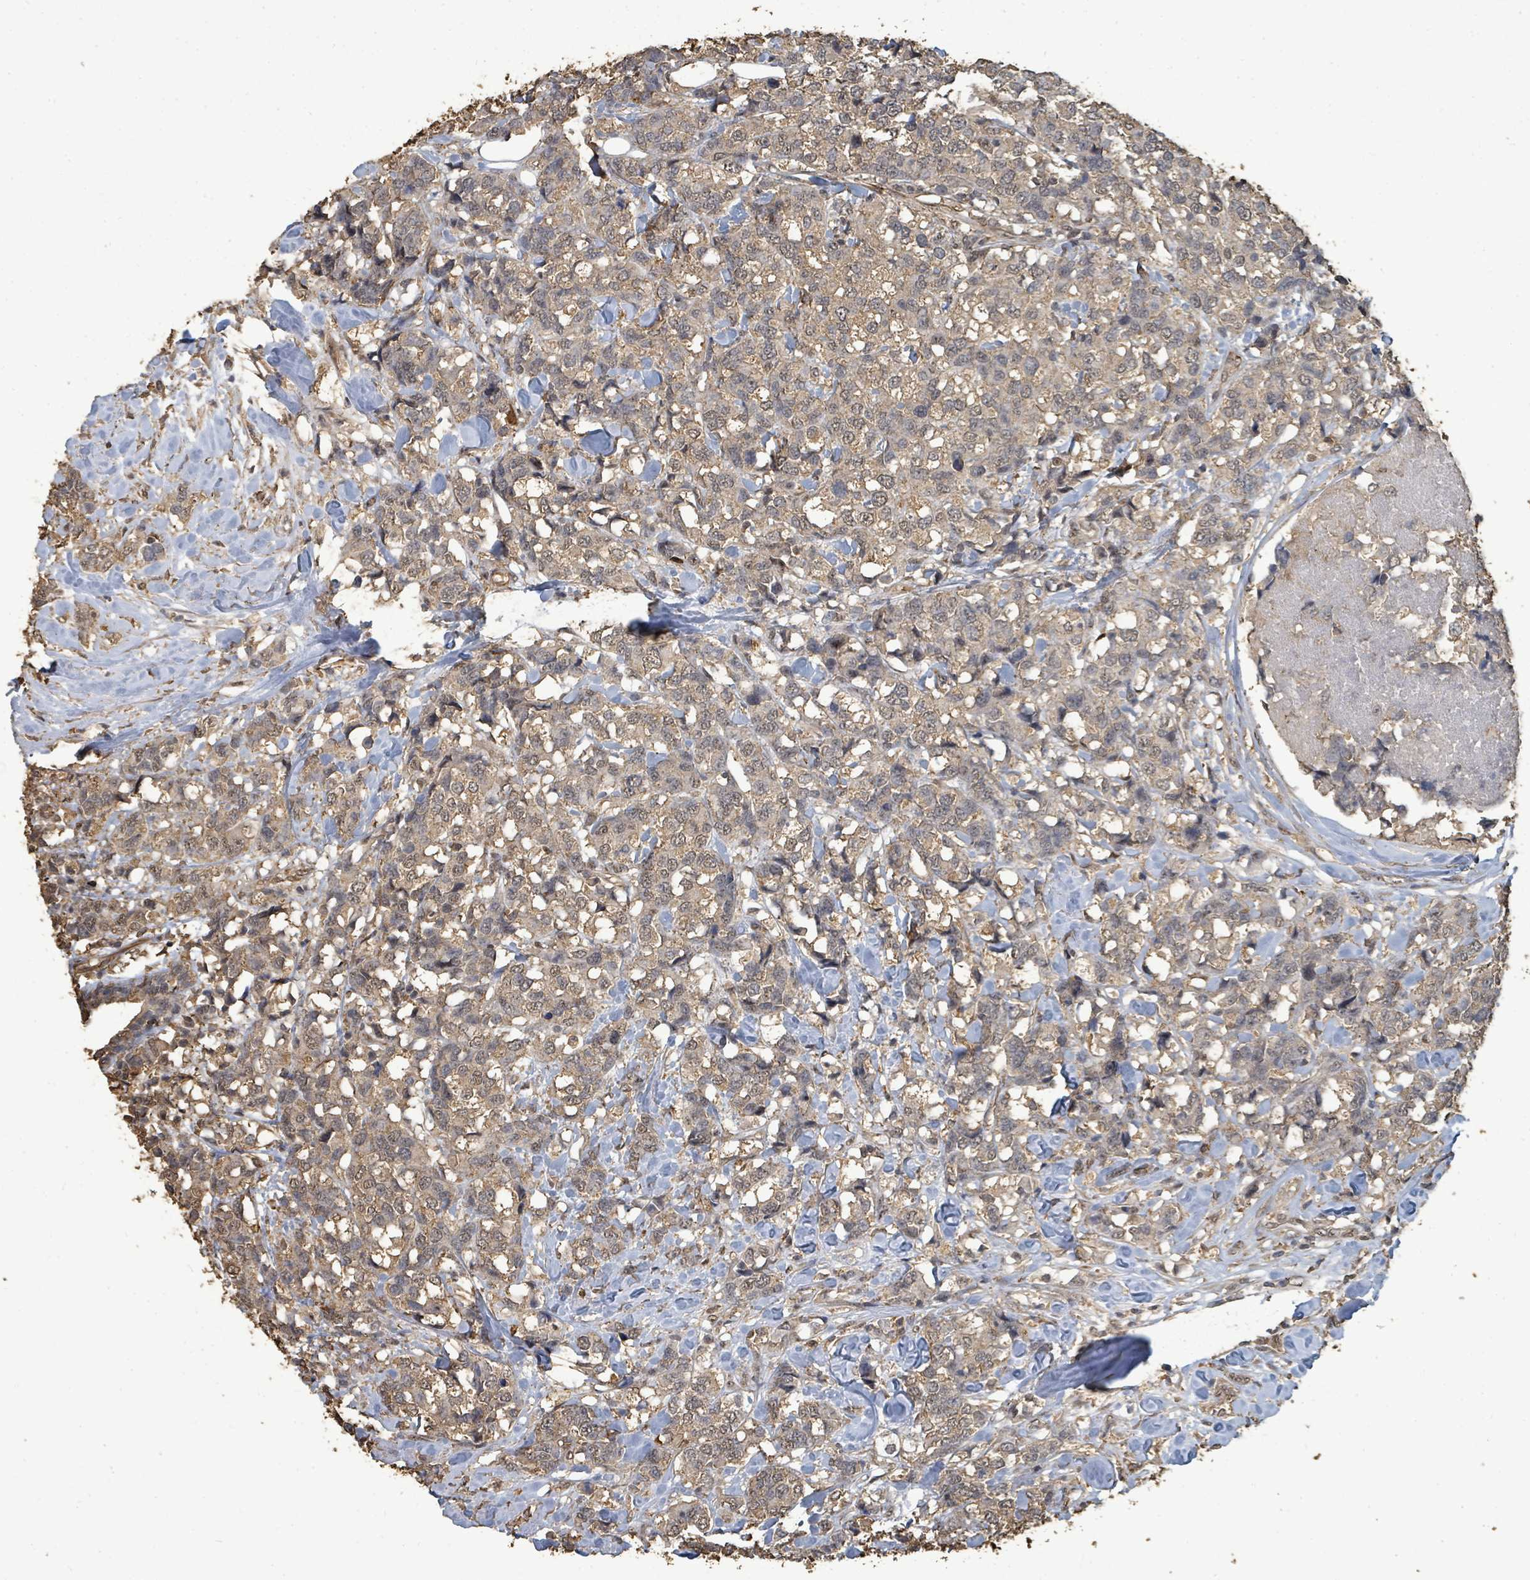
{"staining": {"intensity": "weak", "quantity": ">75%", "location": "cytoplasmic/membranous"}, "tissue": "breast cancer", "cell_type": "Tumor cells", "image_type": "cancer", "snomed": [{"axis": "morphology", "description": "Lobular carcinoma"}, {"axis": "topography", "description": "Breast"}], "caption": "The photomicrograph exhibits staining of breast lobular carcinoma, revealing weak cytoplasmic/membranous protein positivity (brown color) within tumor cells.", "gene": "C6orf52", "patient": {"sex": "female", "age": 59}}